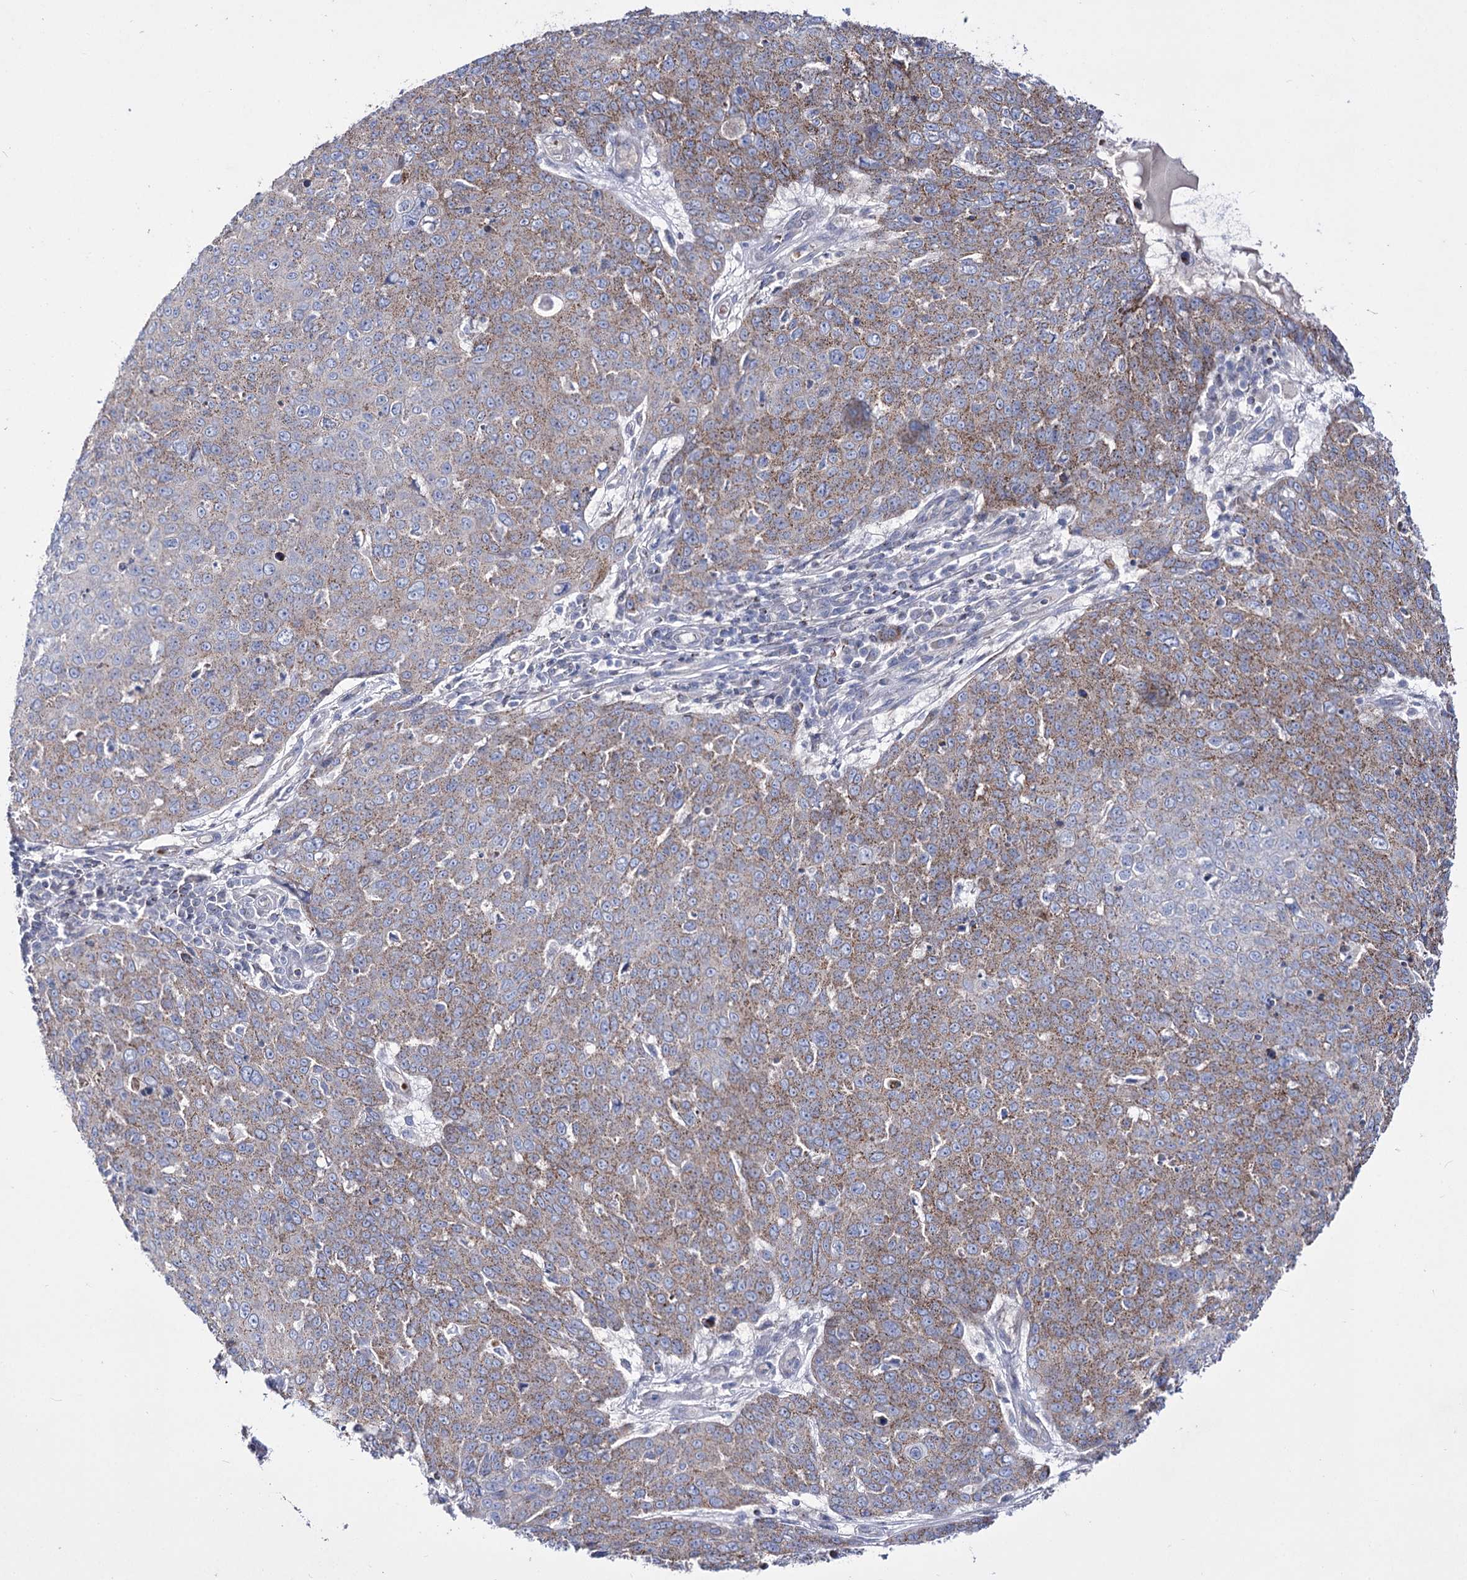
{"staining": {"intensity": "moderate", "quantity": ">75%", "location": "cytoplasmic/membranous"}, "tissue": "skin cancer", "cell_type": "Tumor cells", "image_type": "cancer", "snomed": [{"axis": "morphology", "description": "Squamous cell carcinoma, NOS"}, {"axis": "topography", "description": "Skin"}], "caption": "High-power microscopy captured an immunohistochemistry (IHC) micrograph of skin cancer (squamous cell carcinoma), revealing moderate cytoplasmic/membranous staining in about >75% of tumor cells. The staining is performed using DAB brown chromogen to label protein expression. The nuclei are counter-stained blue using hematoxylin.", "gene": "OSBPL5", "patient": {"sex": "male", "age": 71}}